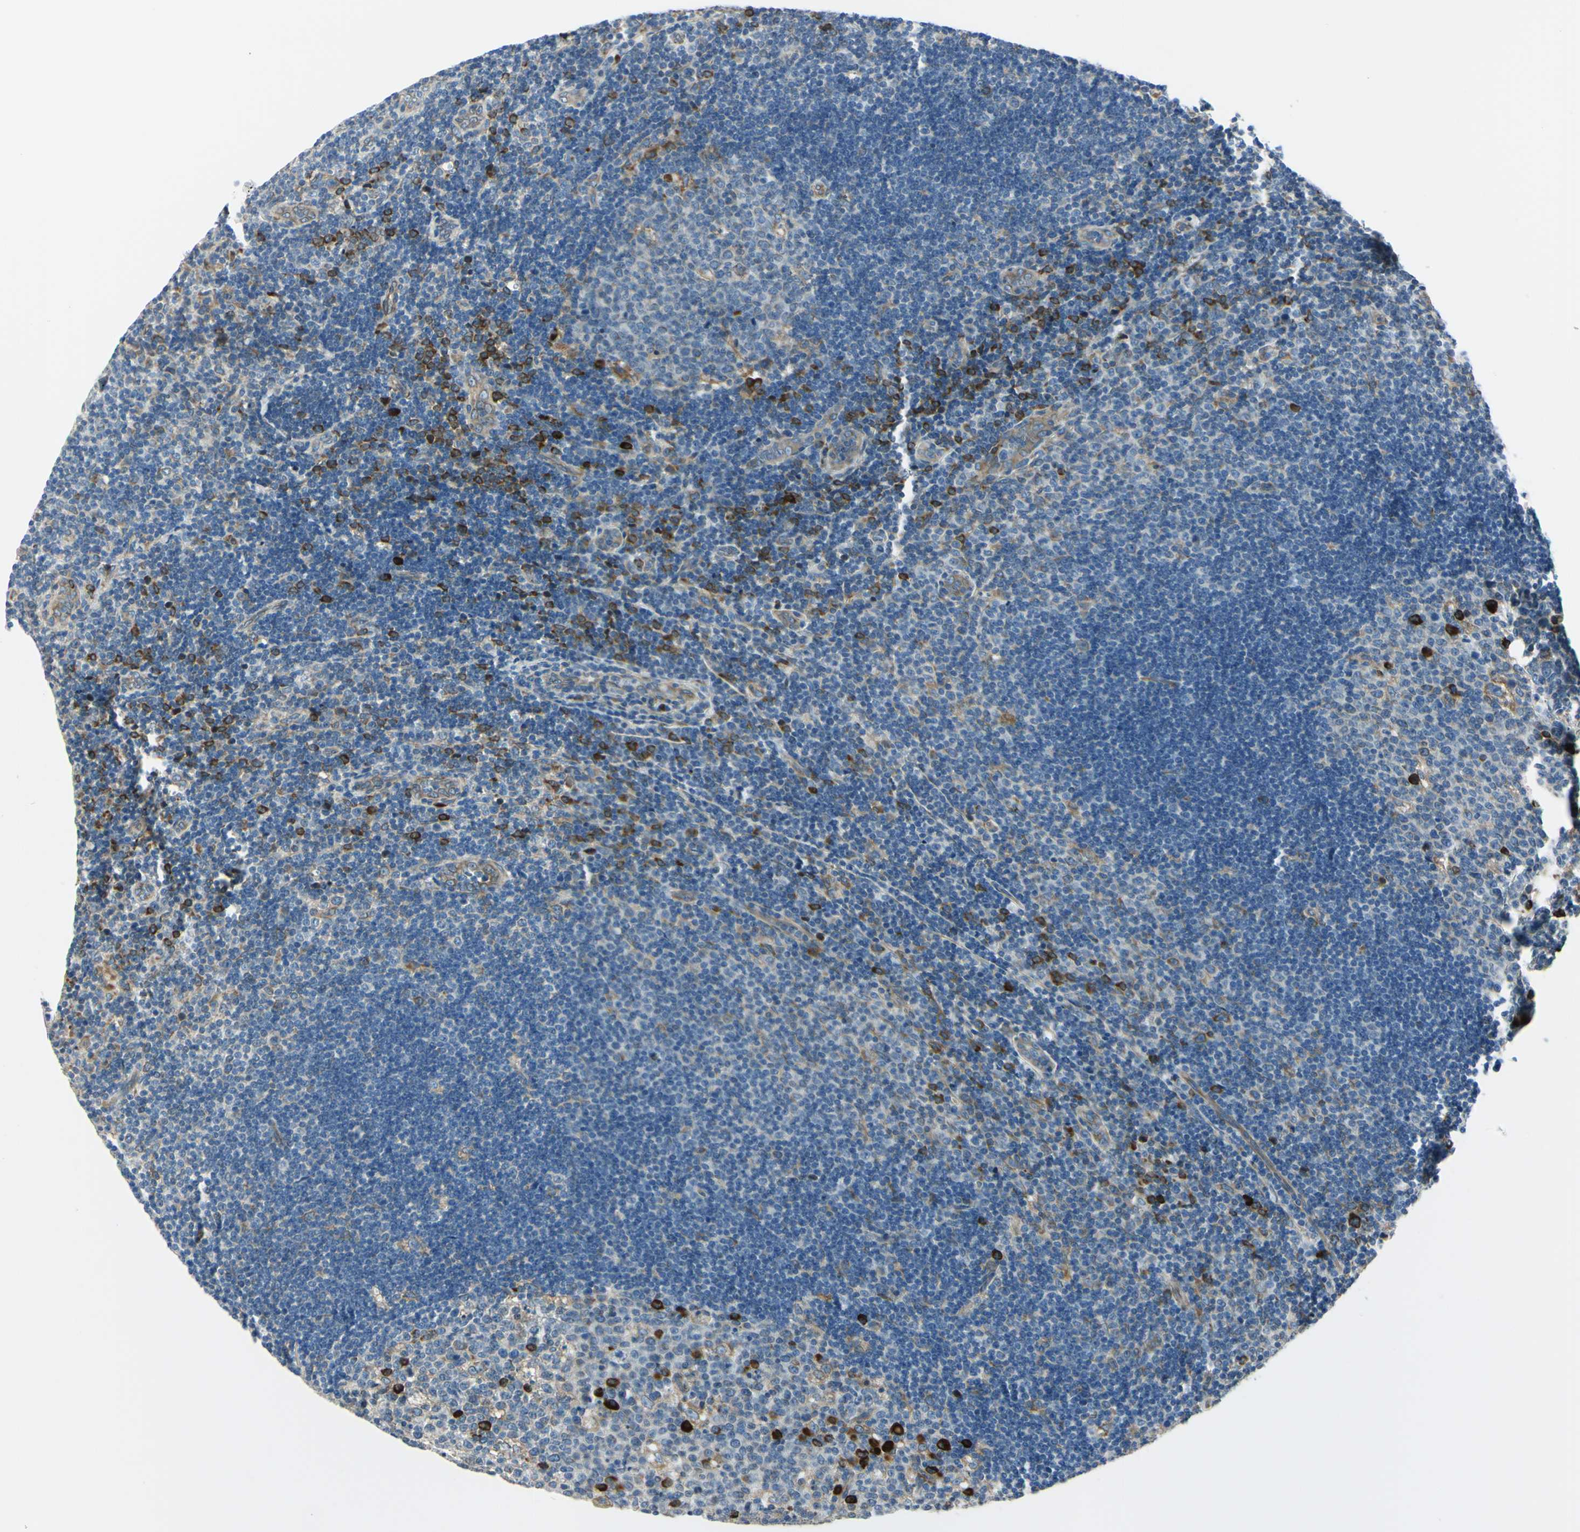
{"staining": {"intensity": "negative", "quantity": "none", "location": "none"}, "tissue": "lymph node", "cell_type": "Germinal center cells", "image_type": "normal", "snomed": [{"axis": "morphology", "description": "Normal tissue, NOS"}, {"axis": "topography", "description": "Lymph node"}, {"axis": "topography", "description": "Salivary gland"}], "caption": "DAB immunohistochemical staining of unremarkable human lymph node exhibits no significant staining in germinal center cells.", "gene": "SELENOS", "patient": {"sex": "male", "age": 8}}